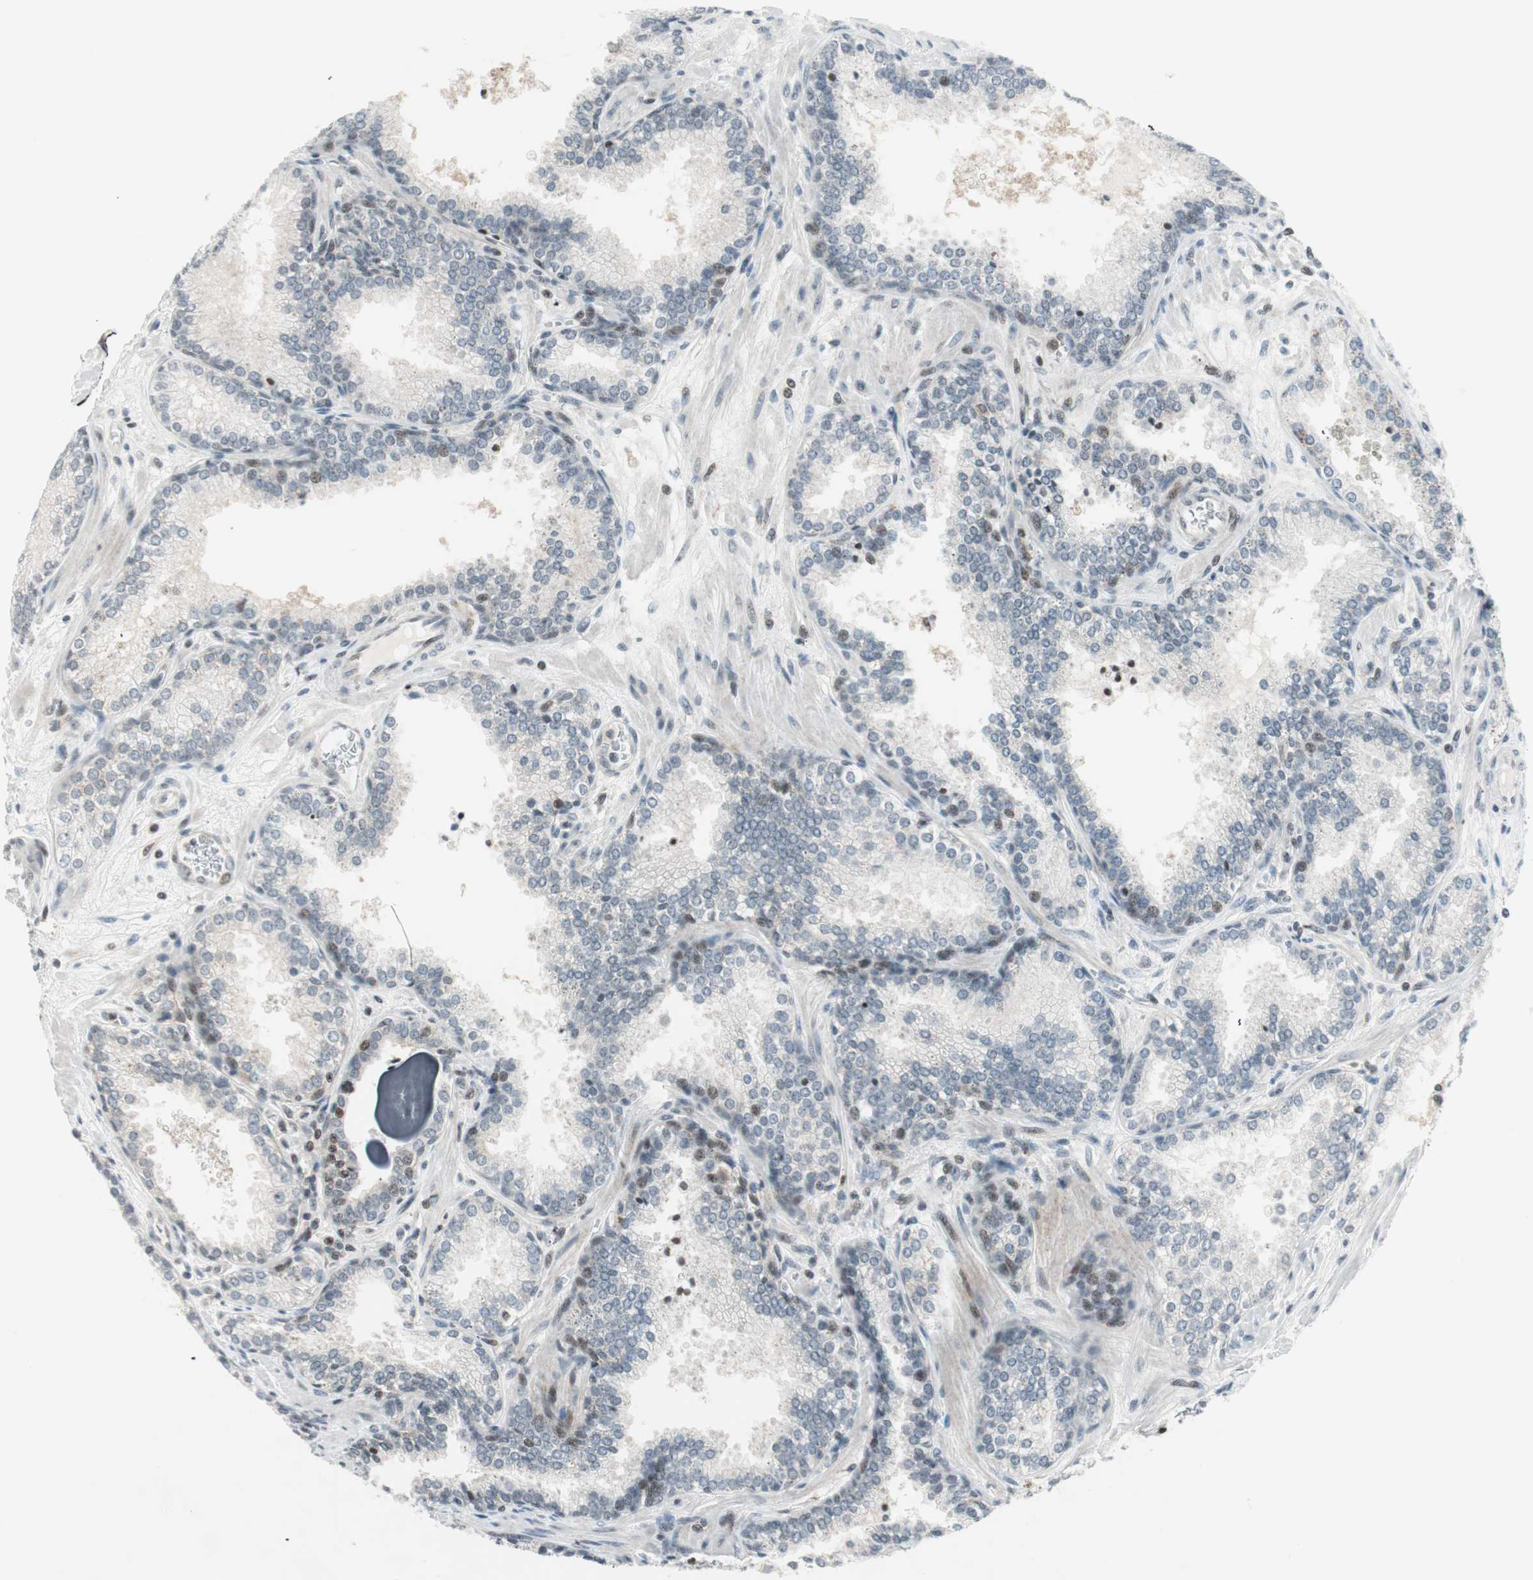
{"staining": {"intensity": "negative", "quantity": "none", "location": "none"}, "tissue": "prostate cancer", "cell_type": "Tumor cells", "image_type": "cancer", "snomed": [{"axis": "morphology", "description": "Adenocarcinoma, Low grade"}, {"axis": "topography", "description": "Prostate"}], "caption": "Protein analysis of prostate cancer (low-grade adenocarcinoma) demonstrates no significant expression in tumor cells.", "gene": "TPT1", "patient": {"sex": "male", "age": 60}}